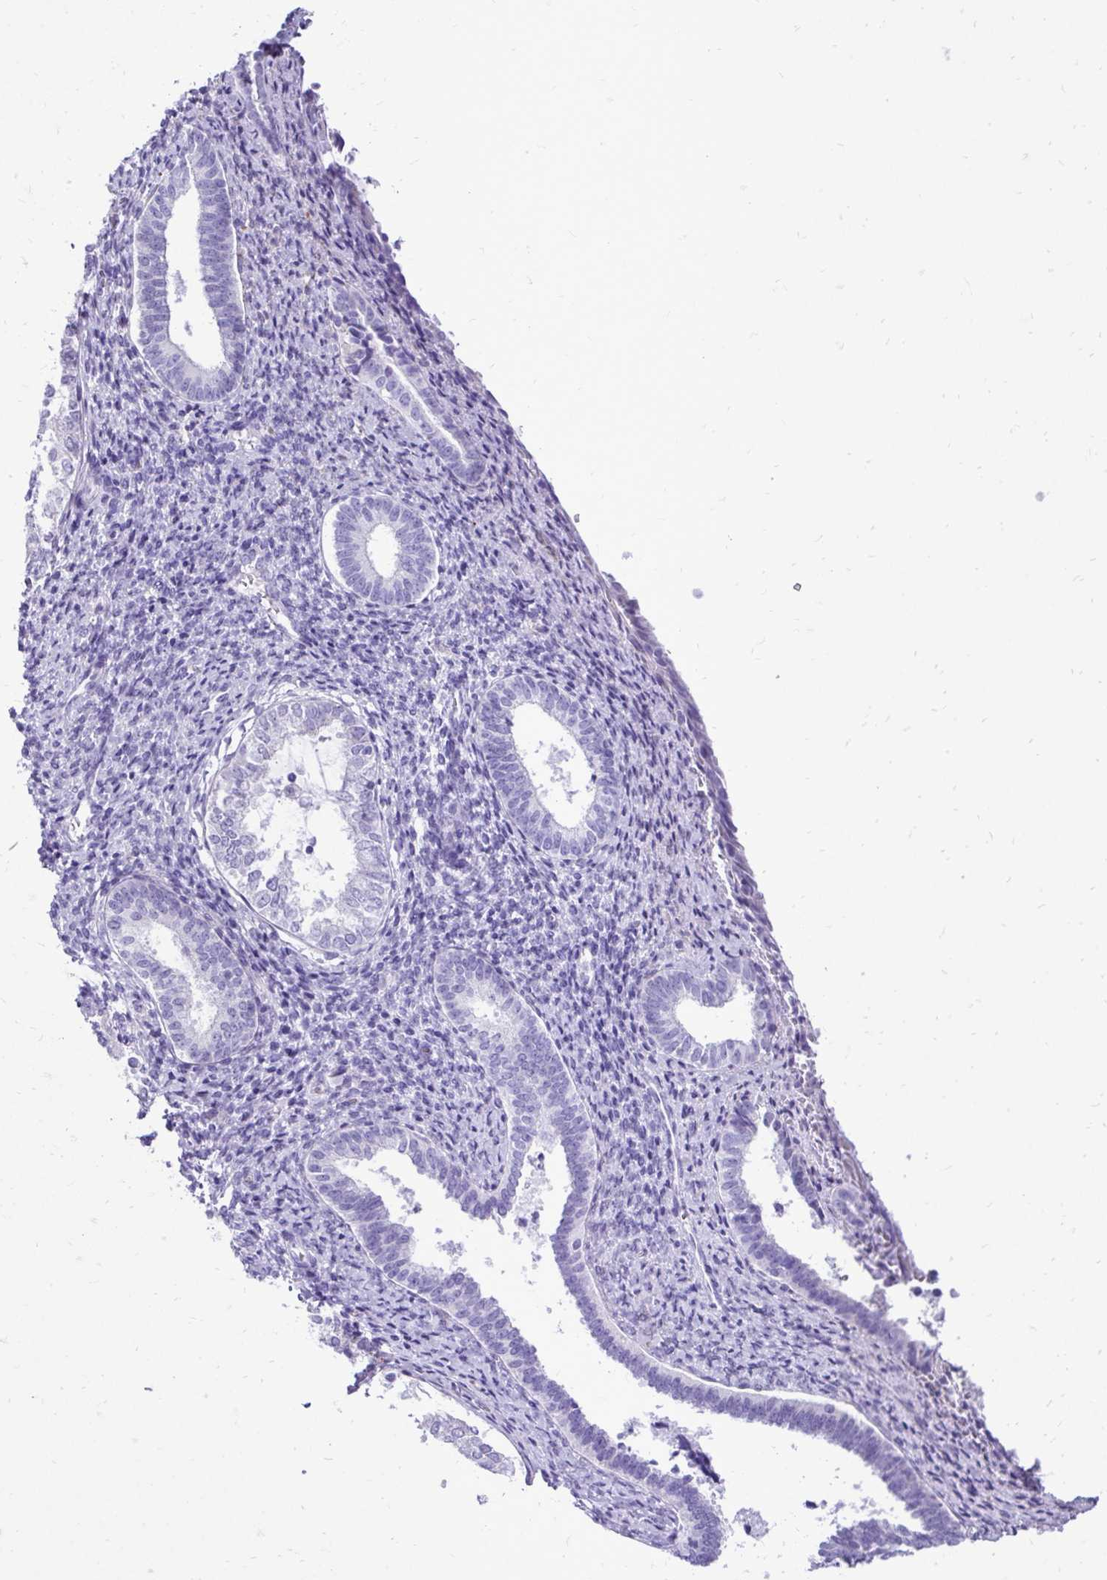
{"staining": {"intensity": "negative", "quantity": "none", "location": "none"}, "tissue": "endometrium", "cell_type": "Cells in endometrial stroma", "image_type": "normal", "snomed": [{"axis": "morphology", "description": "Normal tissue, NOS"}, {"axis": "topography", "description": "Endometrium"}], "caption": "Protein analysis of unremarkable endometrium demonstrates no significant staining in cells in endometrial stroma. (Stains: DAB (3,3'-diaminobenzidine) IHC with hematoxylin counter stain, Microscopy: brightfield microscopy at high magnification).", "gene": "PELI3", "patient": {"sex": "female", "age": 50}}